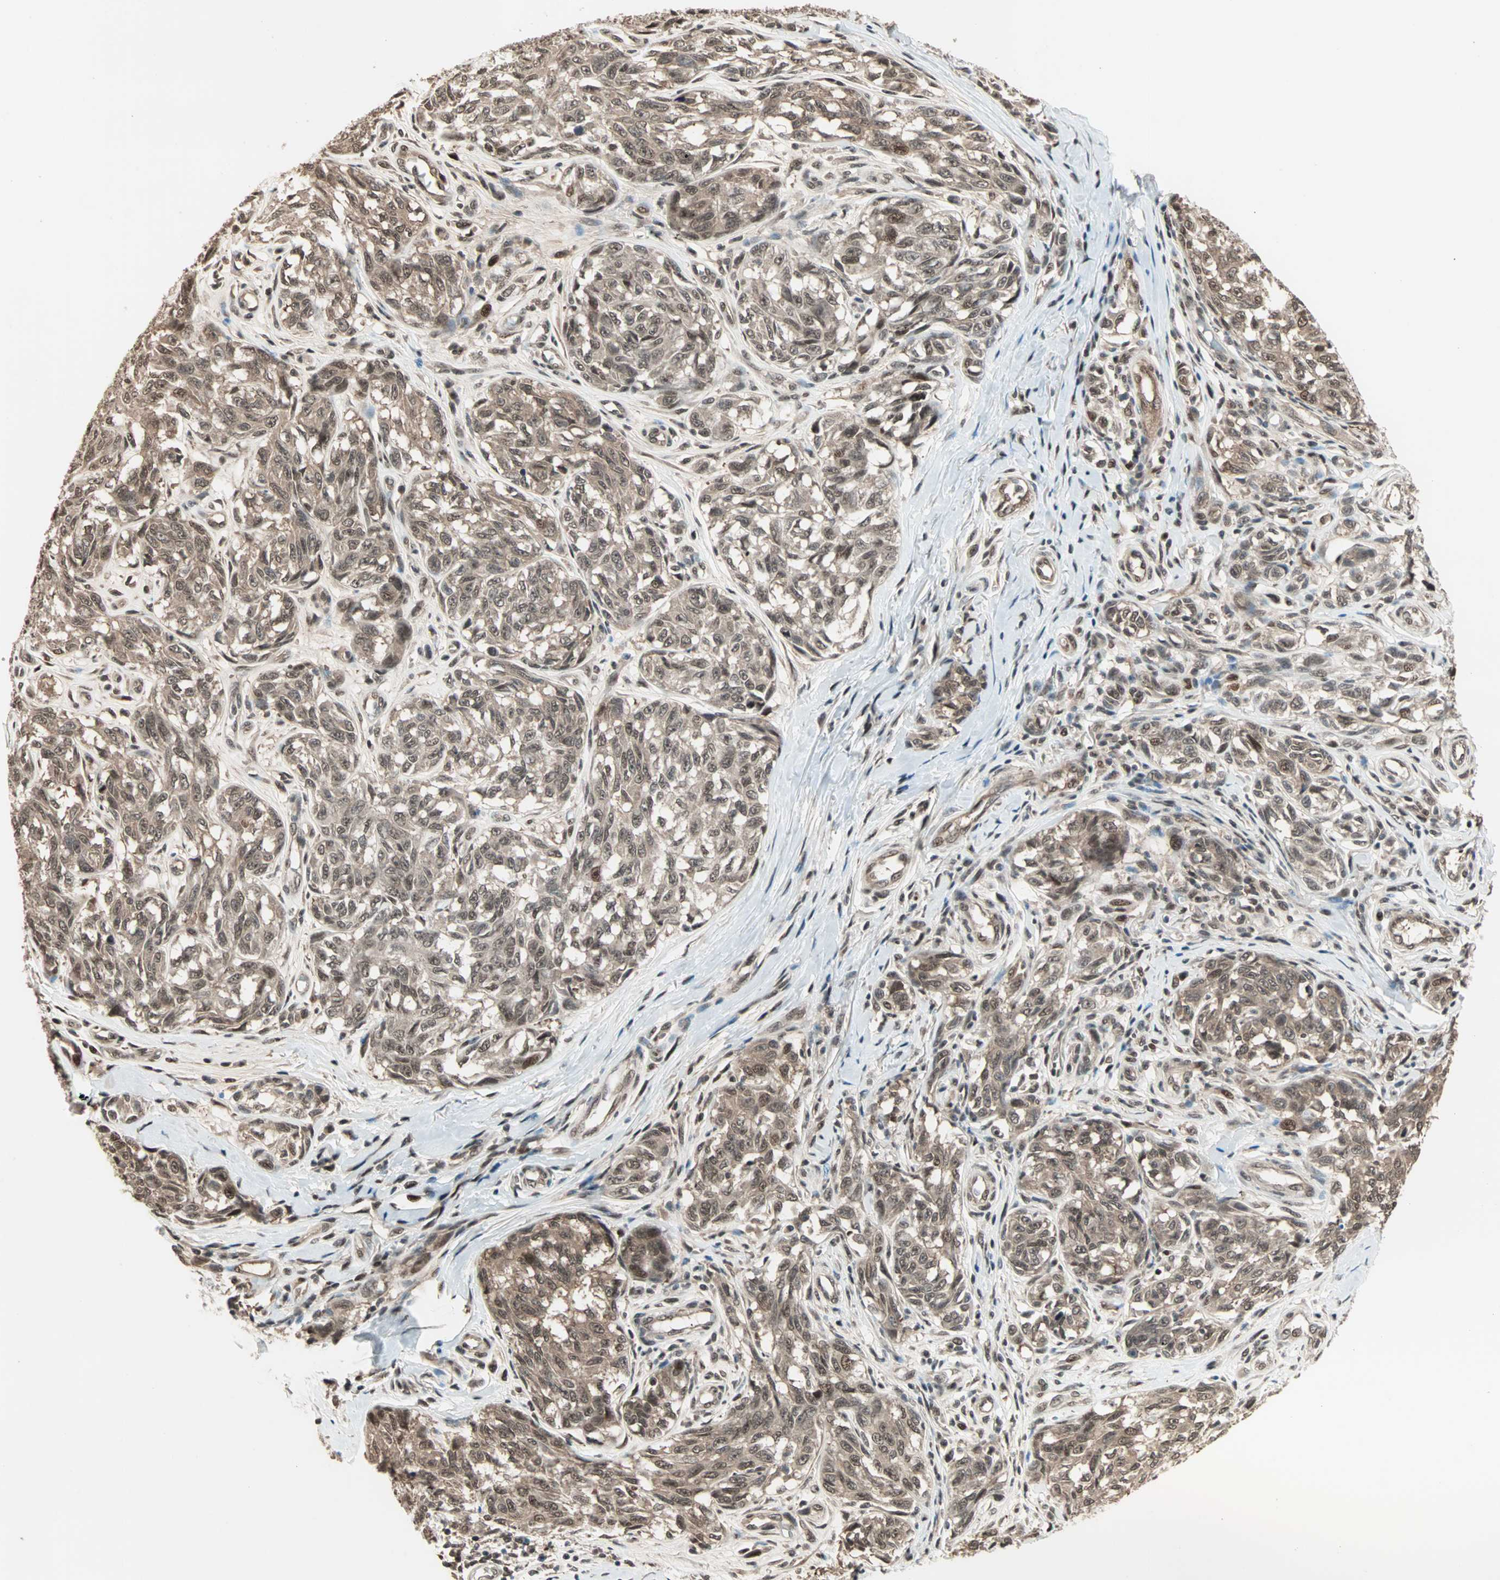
{"staining": {"intensity": "weak", "quantity": ">75%", "location": "cytoplasmic/membranous,nuclear"}, "tissue": "melanoma", "cell_type": "Tumor cells", "image_type": "cancer", "snomed": [{"axis": "morphology", "description": "Malignant melanoma, NOS"}, {"axis": "topography", "description": "Skin"}], "caption": "Protein expression analysis of human melanoma reveals weak cytoplasmic/membranous and nuclear staining in approximately >75% of tumor cells.", "gene": "ZNF701", "patient": {"sex": "female", "age": 64}}